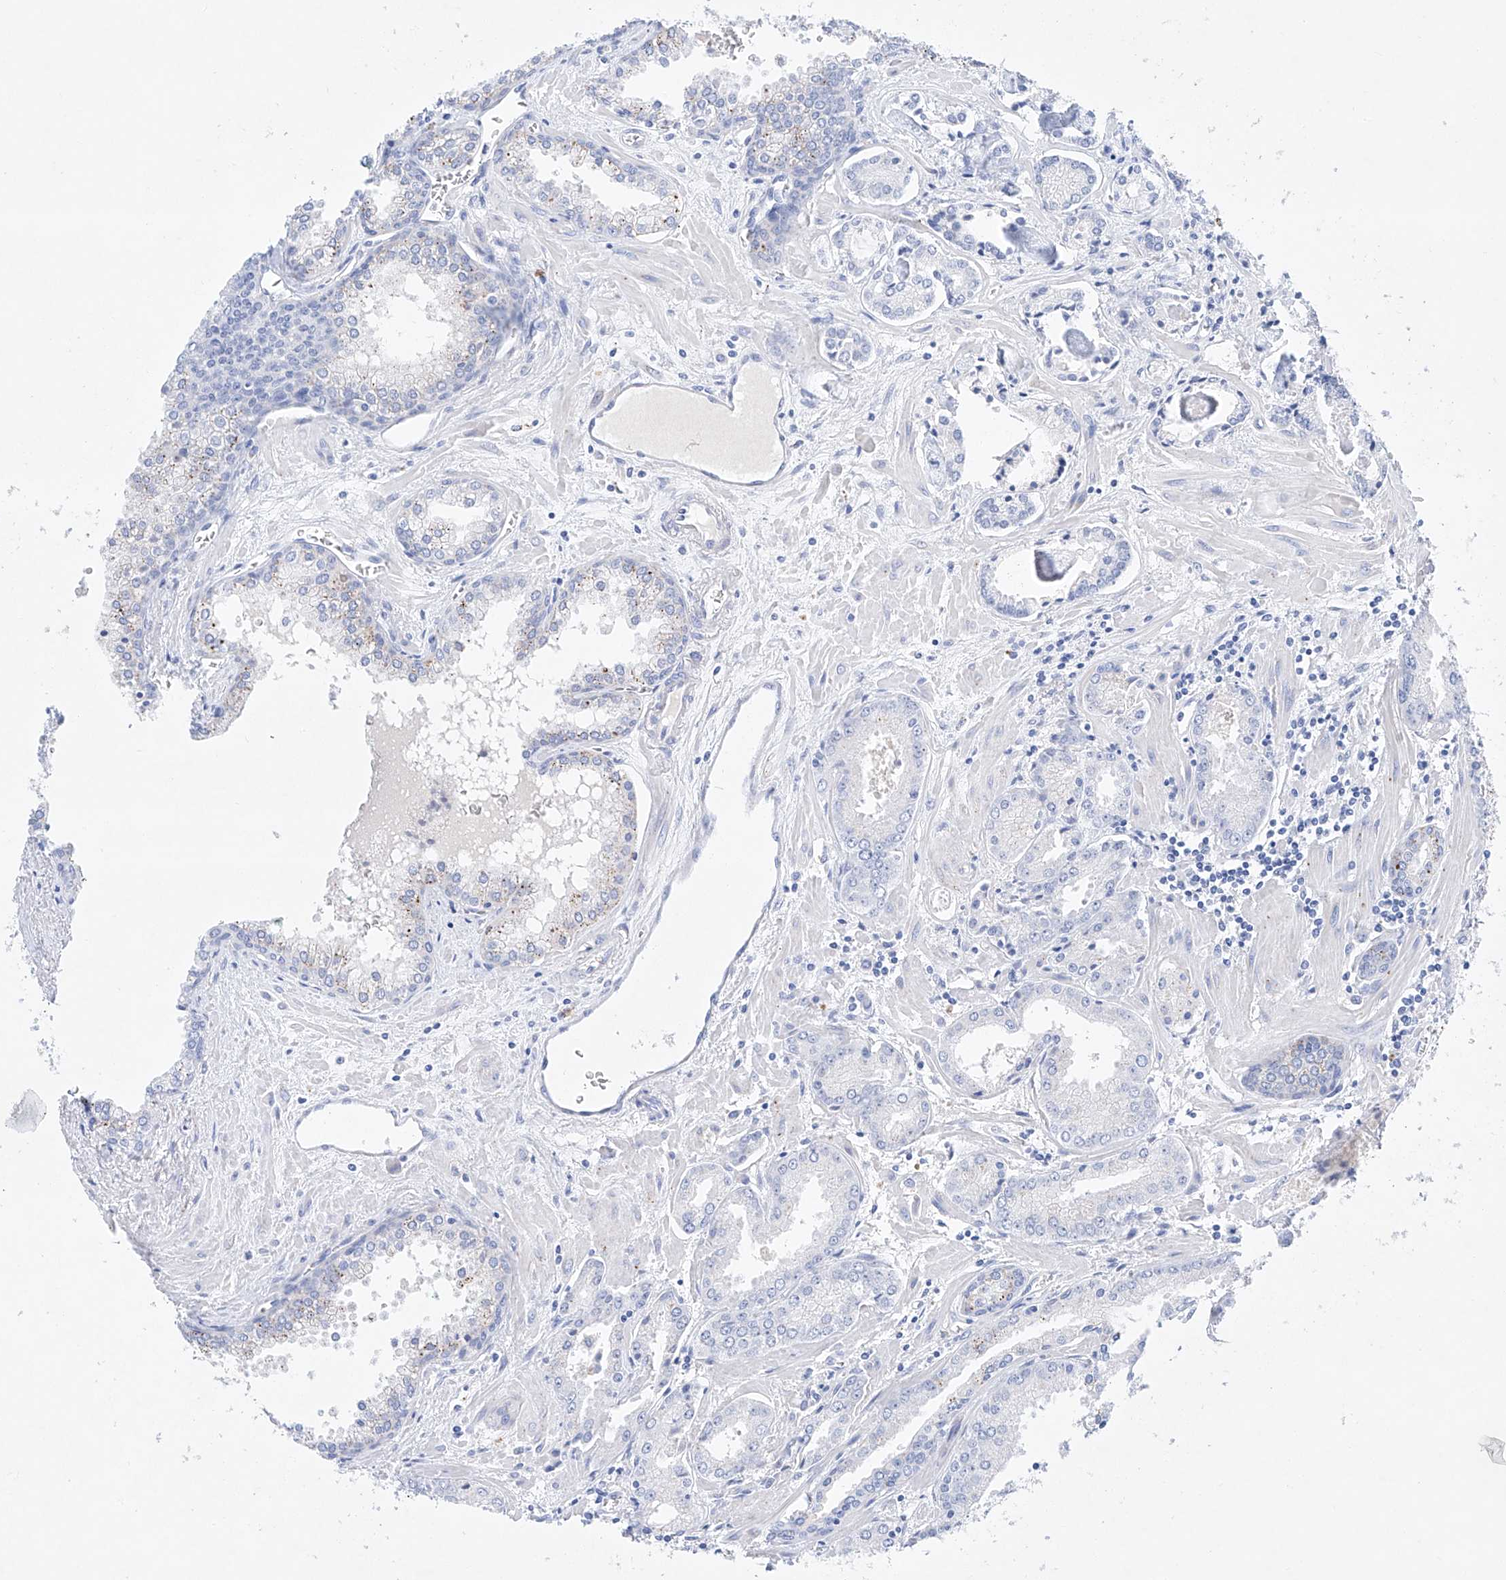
{"staining": {"intensity": "weak", "quantity": "<25%", "location": "cytoplasmic/membranous"}, "tissue": "prostate cancer", "cell_type": "Tumor cells", "image_type": "cancer", "snomed": [{"axis": "morphology", "description": "Adenocarcinoma, Low grade"}, {"axis": "topography", "description": "Prostate"}], "caption": "DAB immunohistochemical staining of human adenocarcinoma (low-grade) (prostate) demonstrates no significant expression in tumor cells.", "gene": "LURAP1", "patient": {"sex": "male", "age": 67}}